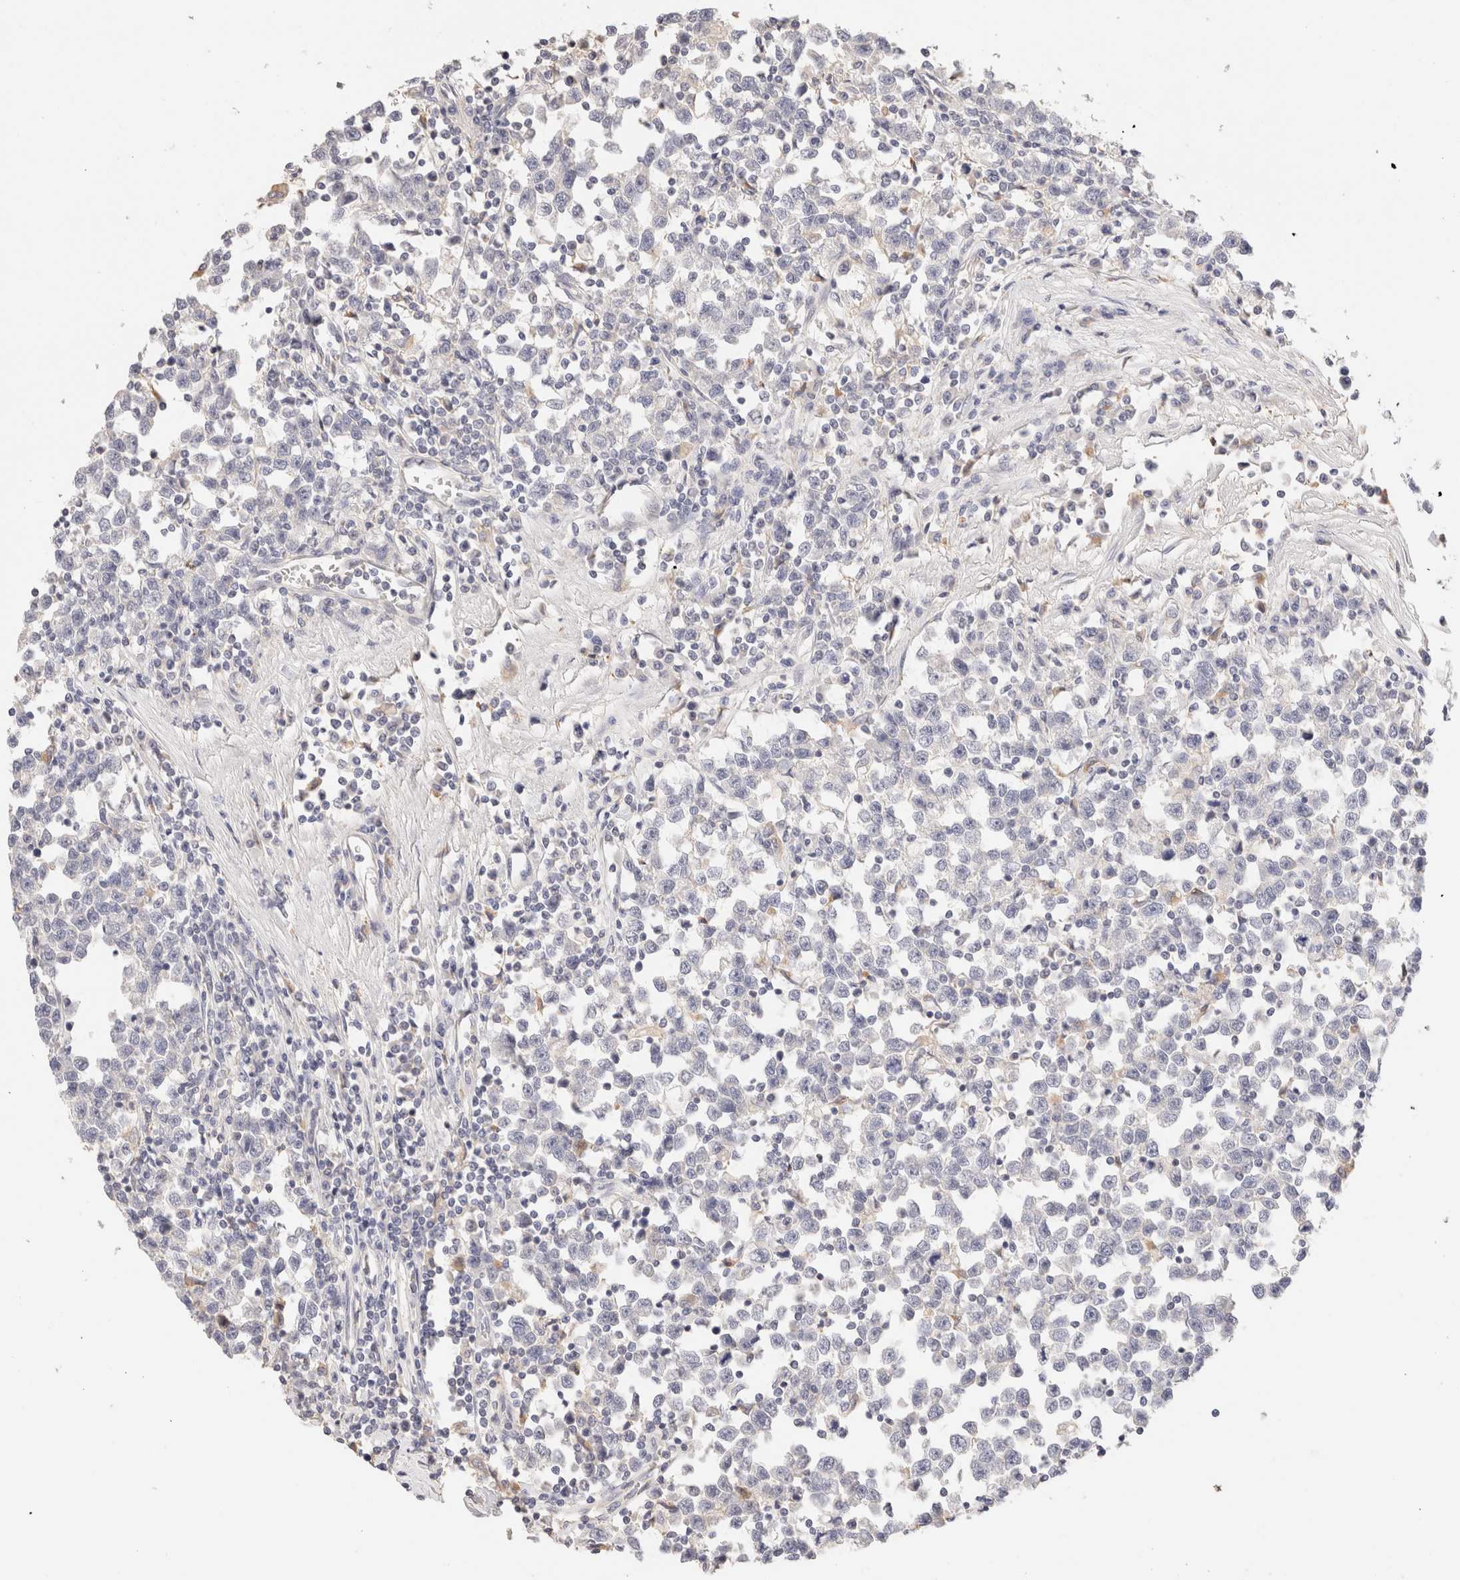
{"staining": {"intensity": "negative", "quantity": "none", "location": "none"}, "tissue": "testis cancer", "cell_type": "Tumor cells", "image_type": "cancer", "snomed": [{"axis": "morphology", "description": "Seminoma, NOS"}, {"axis": "topography", "description": "Testis"}], "caption": "Immunohistochemical staining of human testis cancer (seminoma) exhibits no significant positivity in tumor cells.", "gene": "SCGB2A2", "patient": {"sex": "male", "age": 43}}